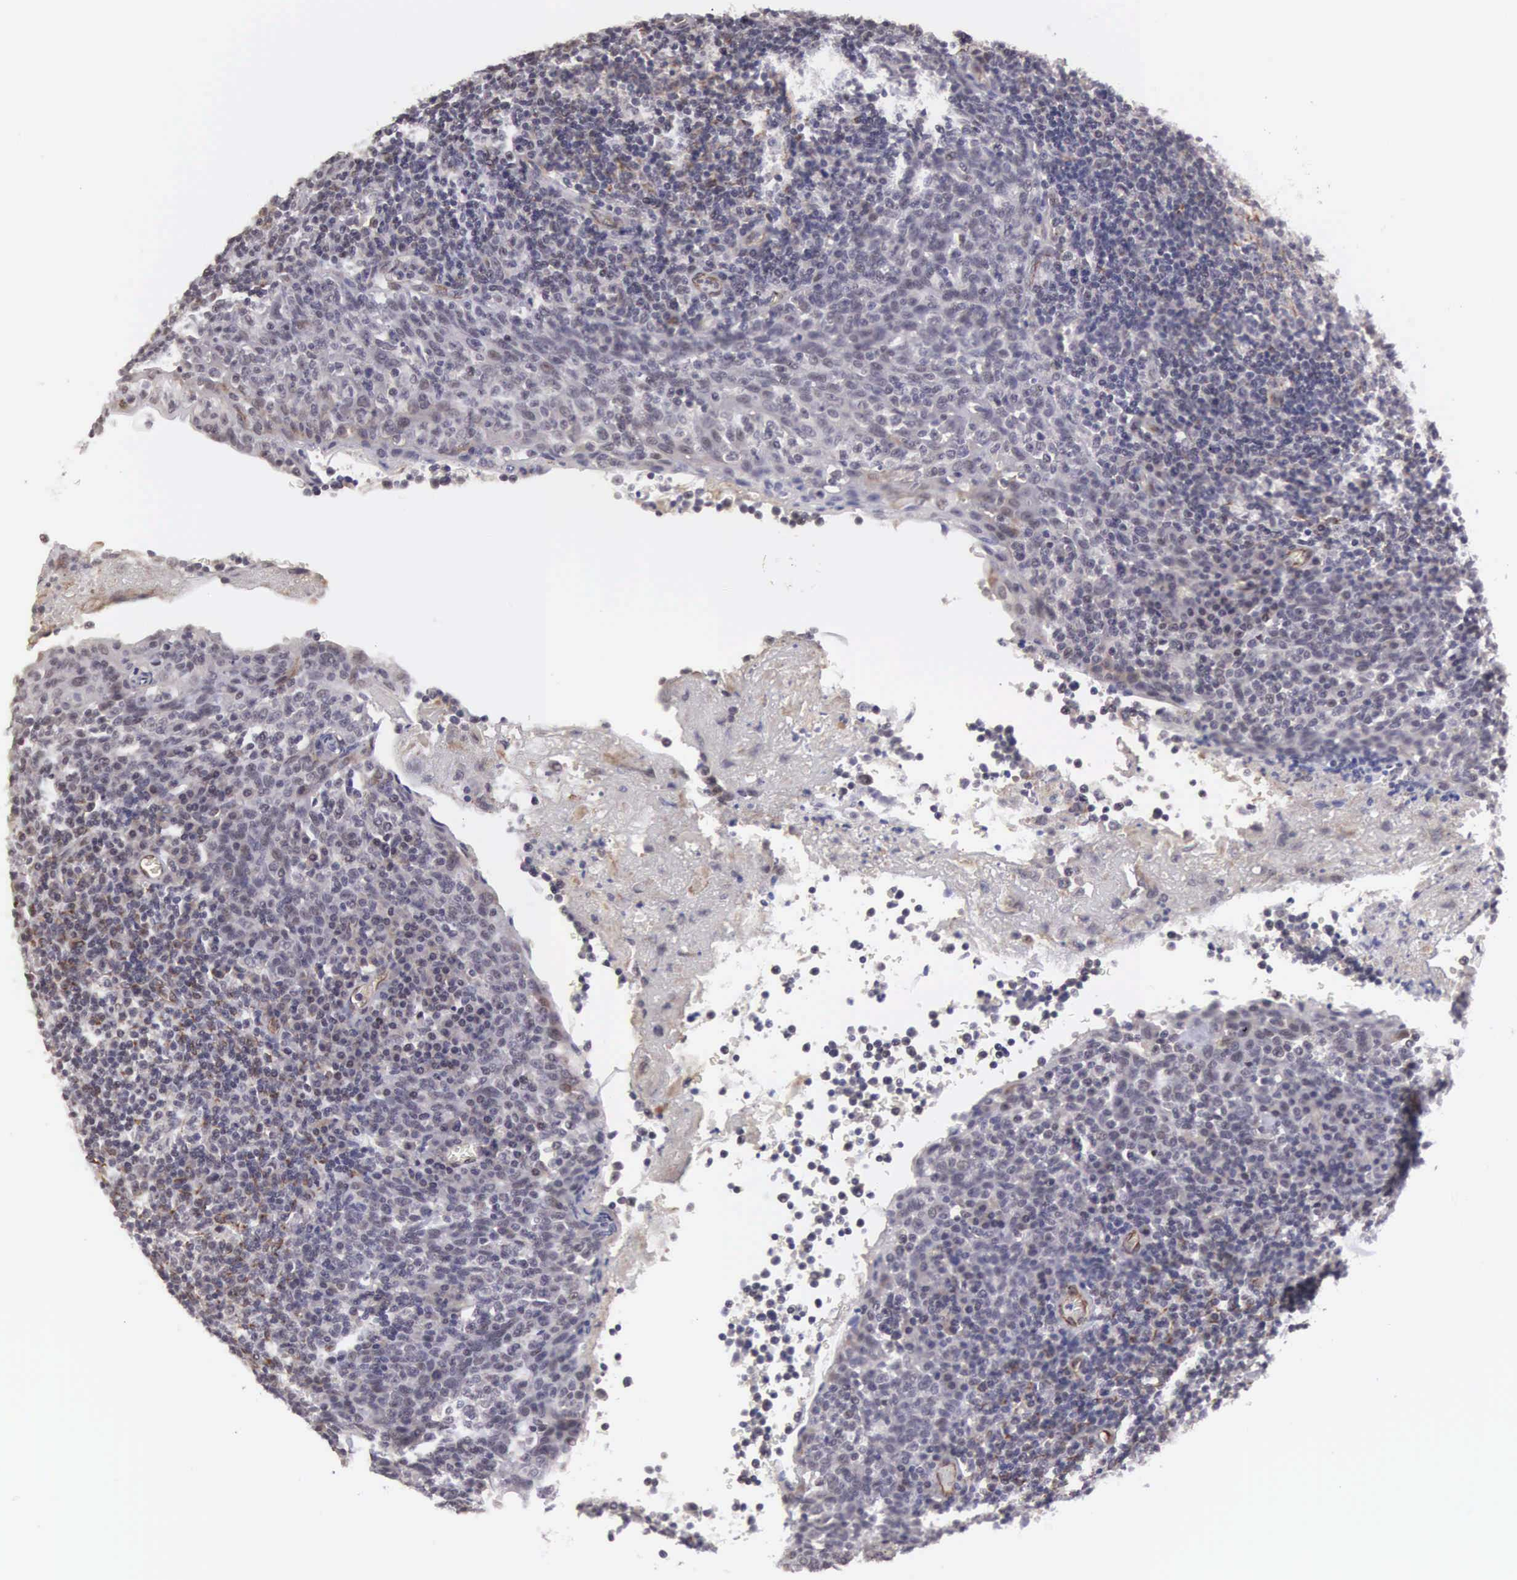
{"staining": {"intensity": "moderate", "quantity": "25%-75%", "location": "nuclear"}, "tissue": "tonsil", "cell_type": "Germinal center cells", "image_type": "normal", "snomed": [{"axis": "morphology", "description": "Normal tissue, NOS"}, {"axis": "topography", "description": "Tonsil"}], "caption": "Immunohistochemistry photomicrograph of unremarkable tonsil: tonsil stained using immunohistochemistry (IHC) shows medium levels of moderate protein expression localized specifically in the nuclear of germinal center cells, appearing as a nuclear brown color.", "gene": "MORC2", "patient": {"sex": "female", "age": 3}}